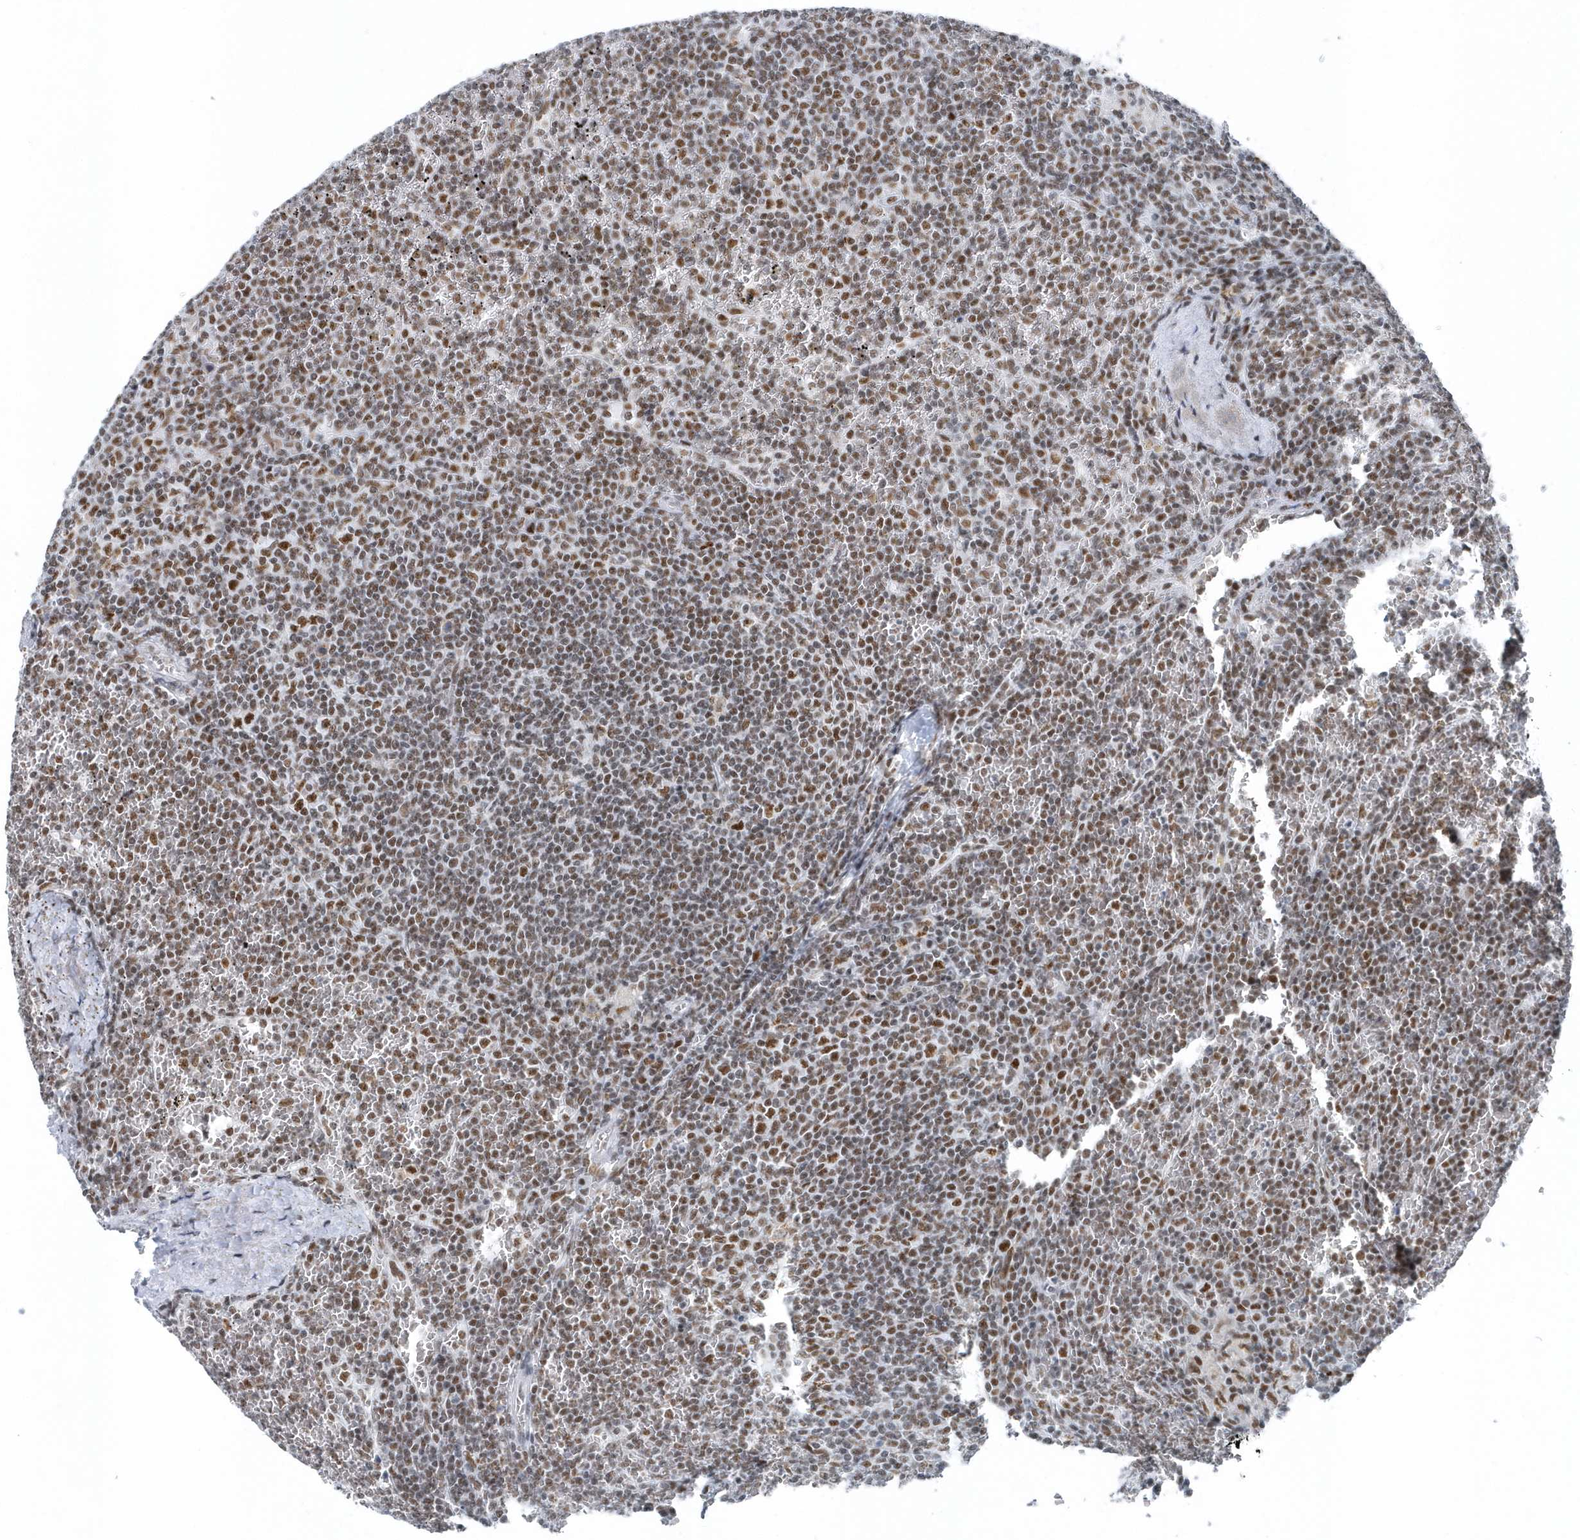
{"staining": {"intensity": "moderate", "quantity": "25%-75%", "location": "nuclear"}, "tissue": "lymphoma", "cell_type": "Tumor cells", "image_type": "cancer", "snomed": [{"axis": "morphology", "description": "Malignant lymphoma, non-Hodgkin's type, Low grade"}, {"axis": "topography", "description": "Spleen"}], "caption": "Moderate nuclear protein staining is appreciated in about 25%-75% of tumor cells in lymphoma.", "gene": "FIP1L1", "patient": {"sex": "female", "age": 19}}